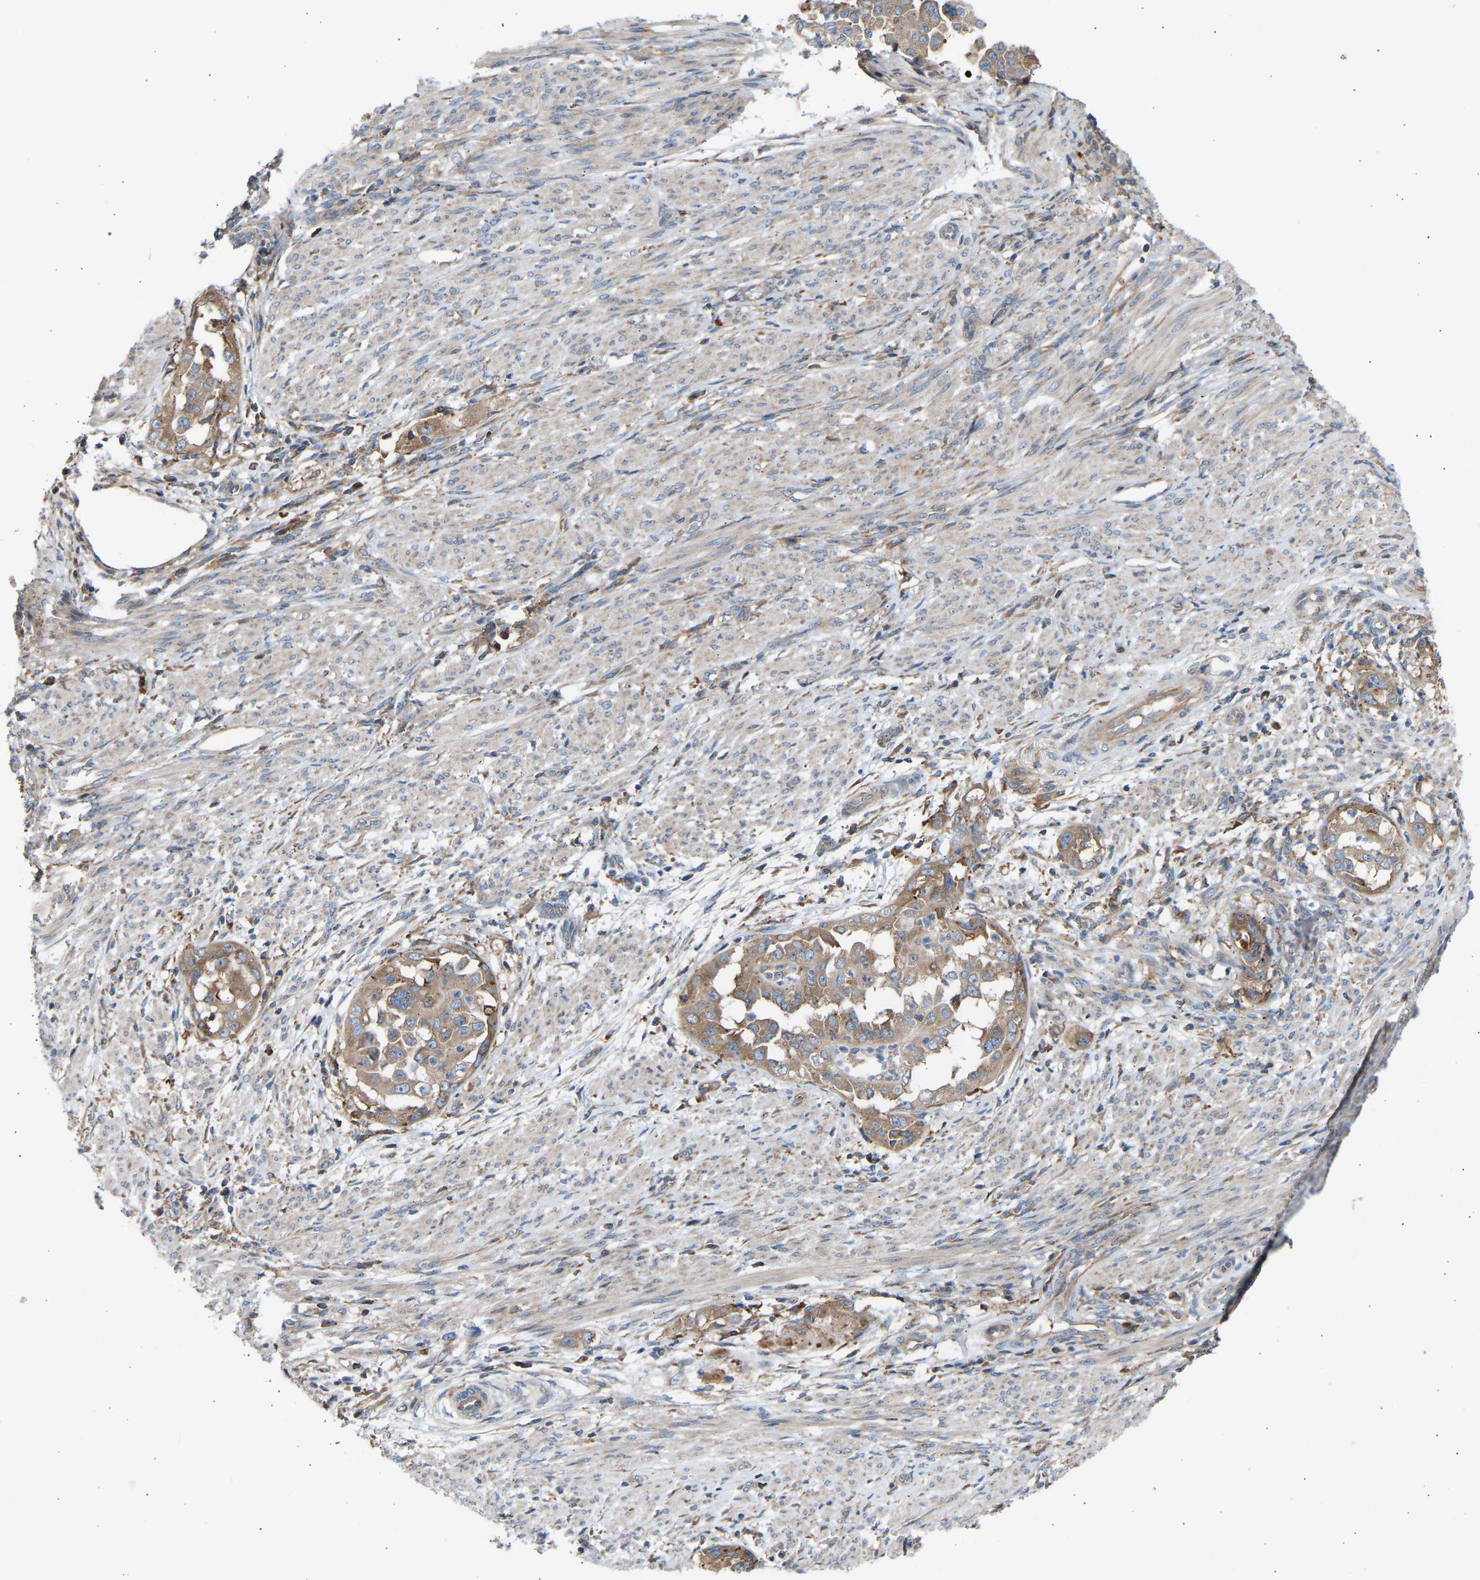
{"staining": {"intensity": "moderate", "quantity": ">75%", "location": "cytoplasmic/membranous"}, "tissue": "endometrial cancer", "cell_type": "Tumor cells", "image_type": "cancer", "snomed": [{"axis": "morphology", "description": "Adenocarcinoma, NOS"}, {"axis": "topography", "description": "Endometrium"}], "caption": "Tumor cells demonstrate medium levels of moderate cytoplasmic/membranous staining in about >75% of cells in human adenocarcinoma (endometrial).", "gene": "GCN1", "patient": {"sex": "female", "age": 85}}